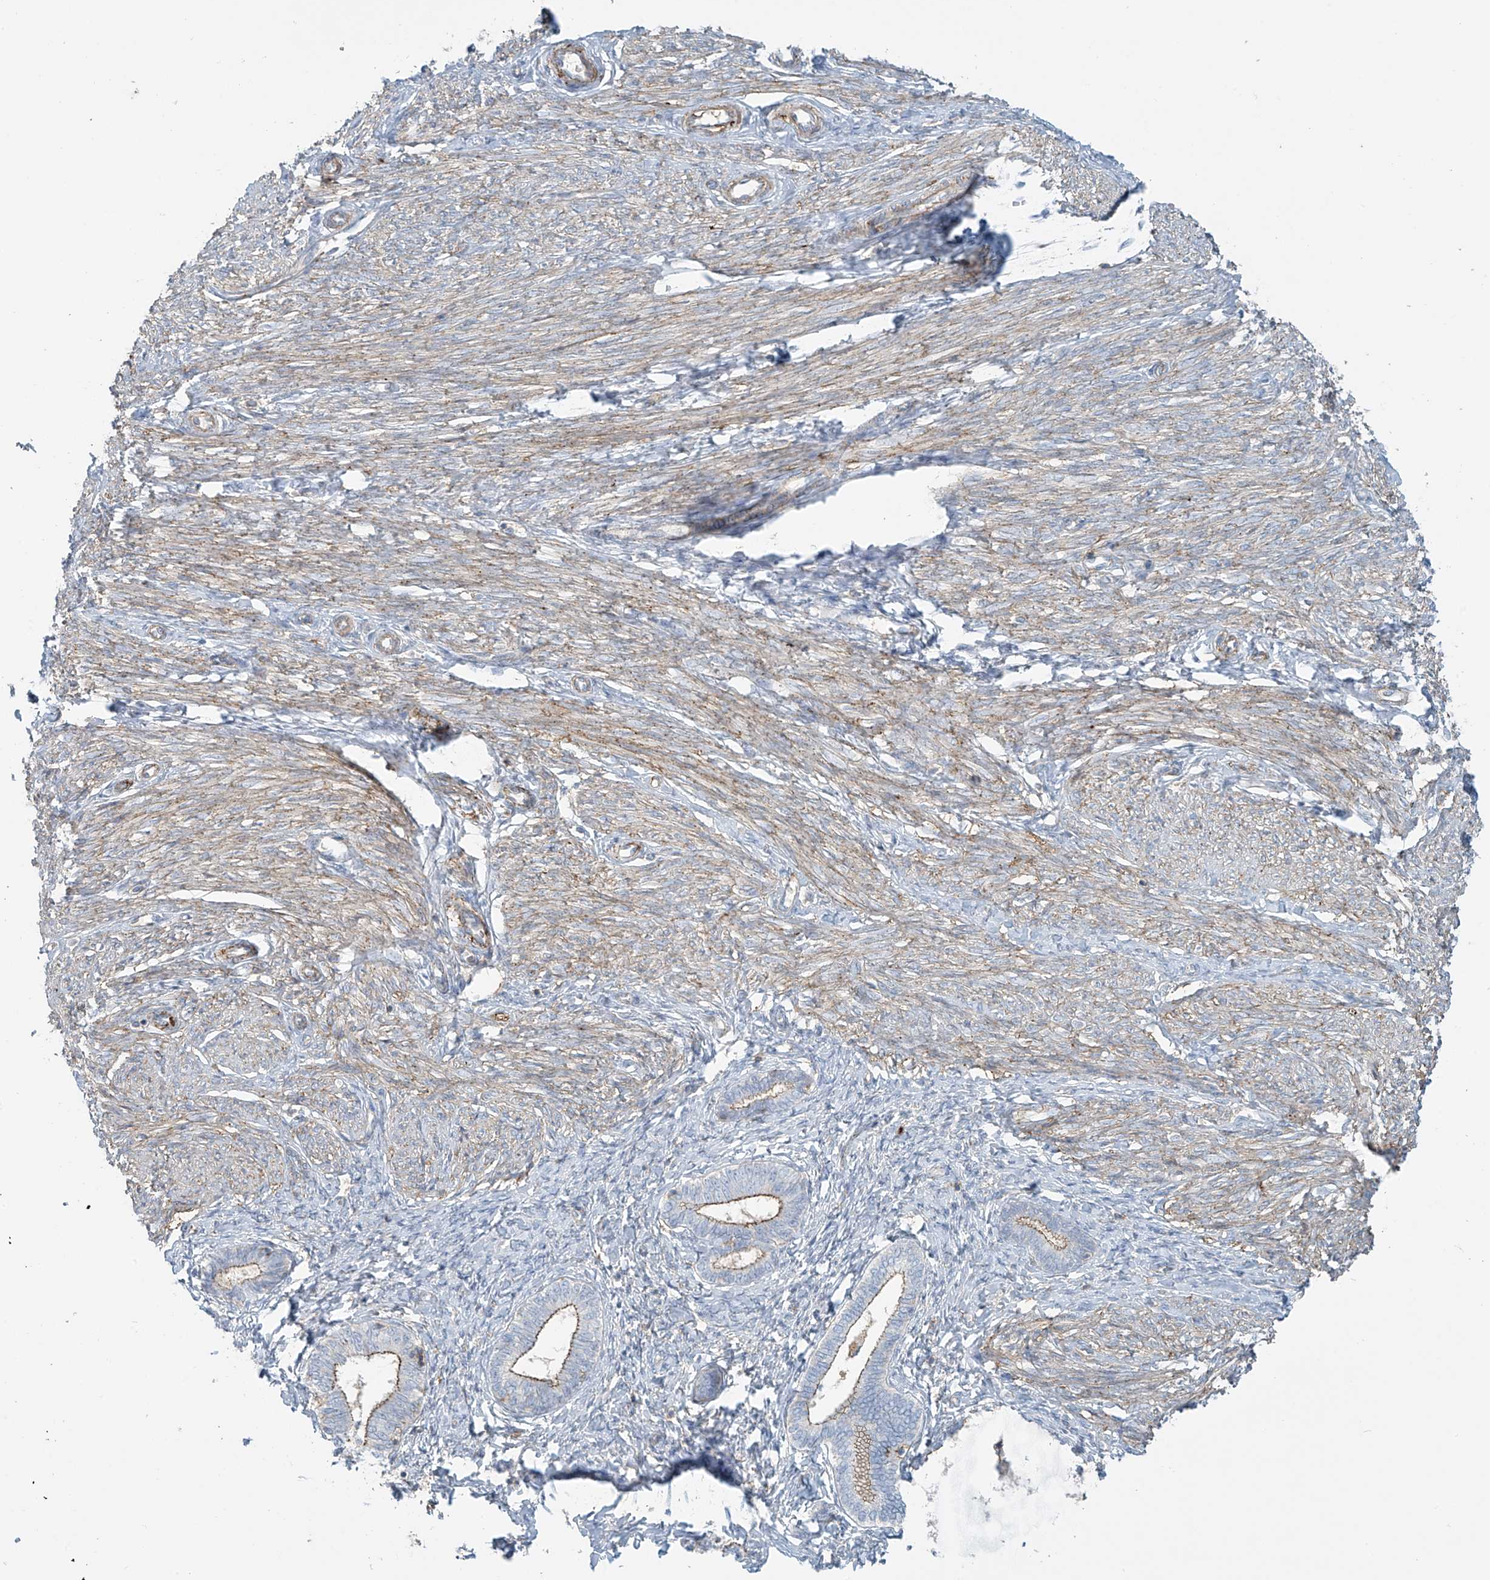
{"staining": {"intensity": "weak", "quantity": "25%-75%", "location": "cytoplasmic/membranous"}, "tissue": "endometrium", "cell_type": "Cells in endometrial stroma", "image_type": "normal", "snomed": [{"axis": "morphology", "description": "Normal tissue, NOS"}, {"axis": "topography", "description": "Endometrium"}], "caption": "Immunohistochemistry photomicrograph of benign human endometrium stained for a protein (brown), which demonstrates low levels of weak cytoplasmic/membranous positivity in approximately 25%-75% of cells in endometrial stroma.", "gene": "SLC9A2", "patient": {"sex": "female", "age": 72}}